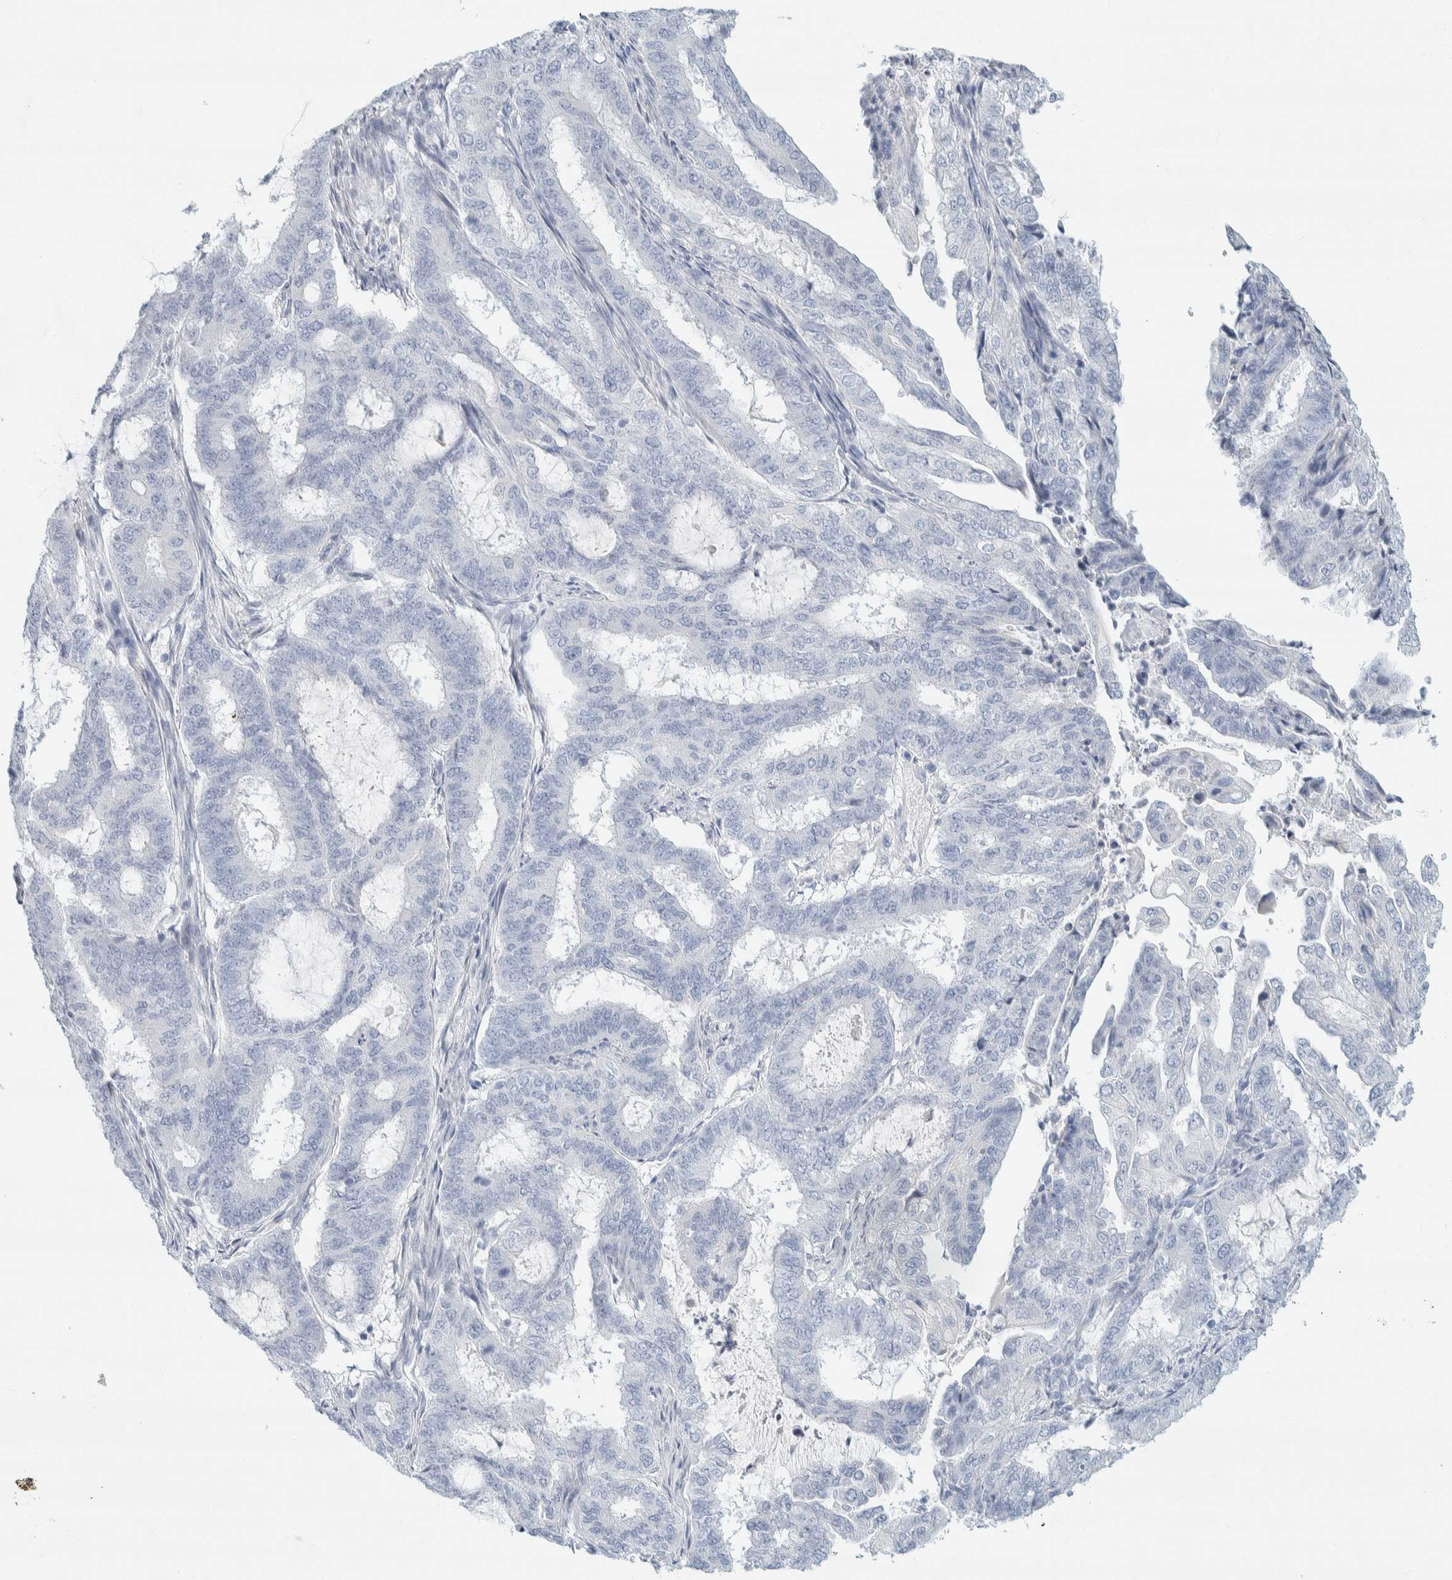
{"staining": {"intensity": "negative", "quantity": "none", "location": "none"}, "tissue": "endometrial cancer", "cell_type": "Tumor cells", "image_type": "cancer", "snomed": [{"axis": "morphology", "description": "Adenocarcinoma, NOS"}, {"axis": "topography", "description": "Endometrium"}], "caption": "IHC micrograph of human adenocarcinoma (endometrial) stained for a protein (brown), which displays no positivity in tumor cells.", "gene": "ALOX12B", "patient": {"sex": "female", "age": 51}}